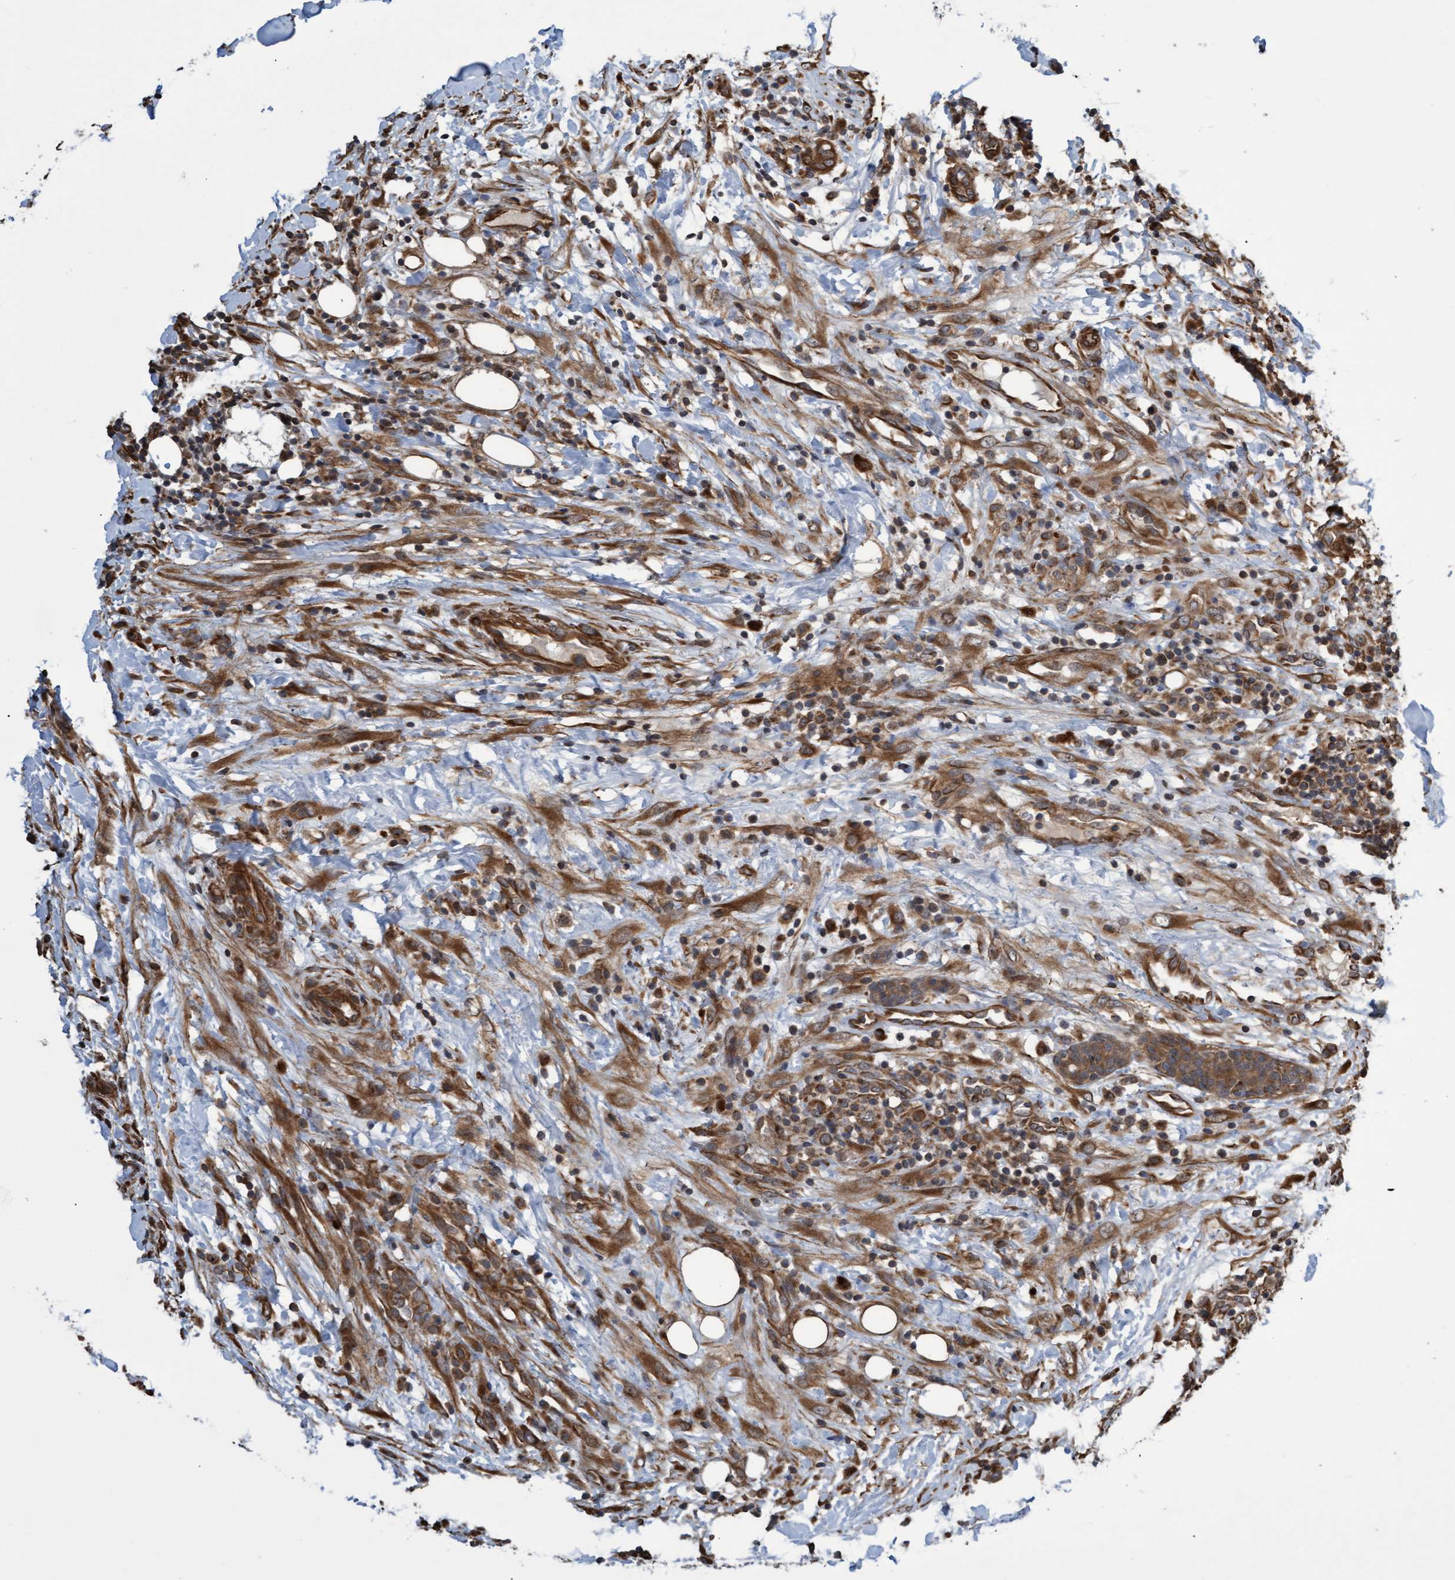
{"staining": {"intensity": "moderate", "quantity": ">75%", "location": "cytoplasmic/membranous"}, "tissue": "breast cancer", "cell_type": "Tumor cells", "image_type": "cancer", "snomed": [{"axis": "morphology", "description": "Duct carcinoma"}, {"axis": "topography", "description": "Breast"}], "caption": "This is an image of immunohistochemistry (IHC) staining of intraductal carcinoma (breast), which shows moderate expression in the cytoplasmic/membranous of tumor cells.", "gene": "TNFRSF10B", "patient": {"sex": "female", "age": 37}}